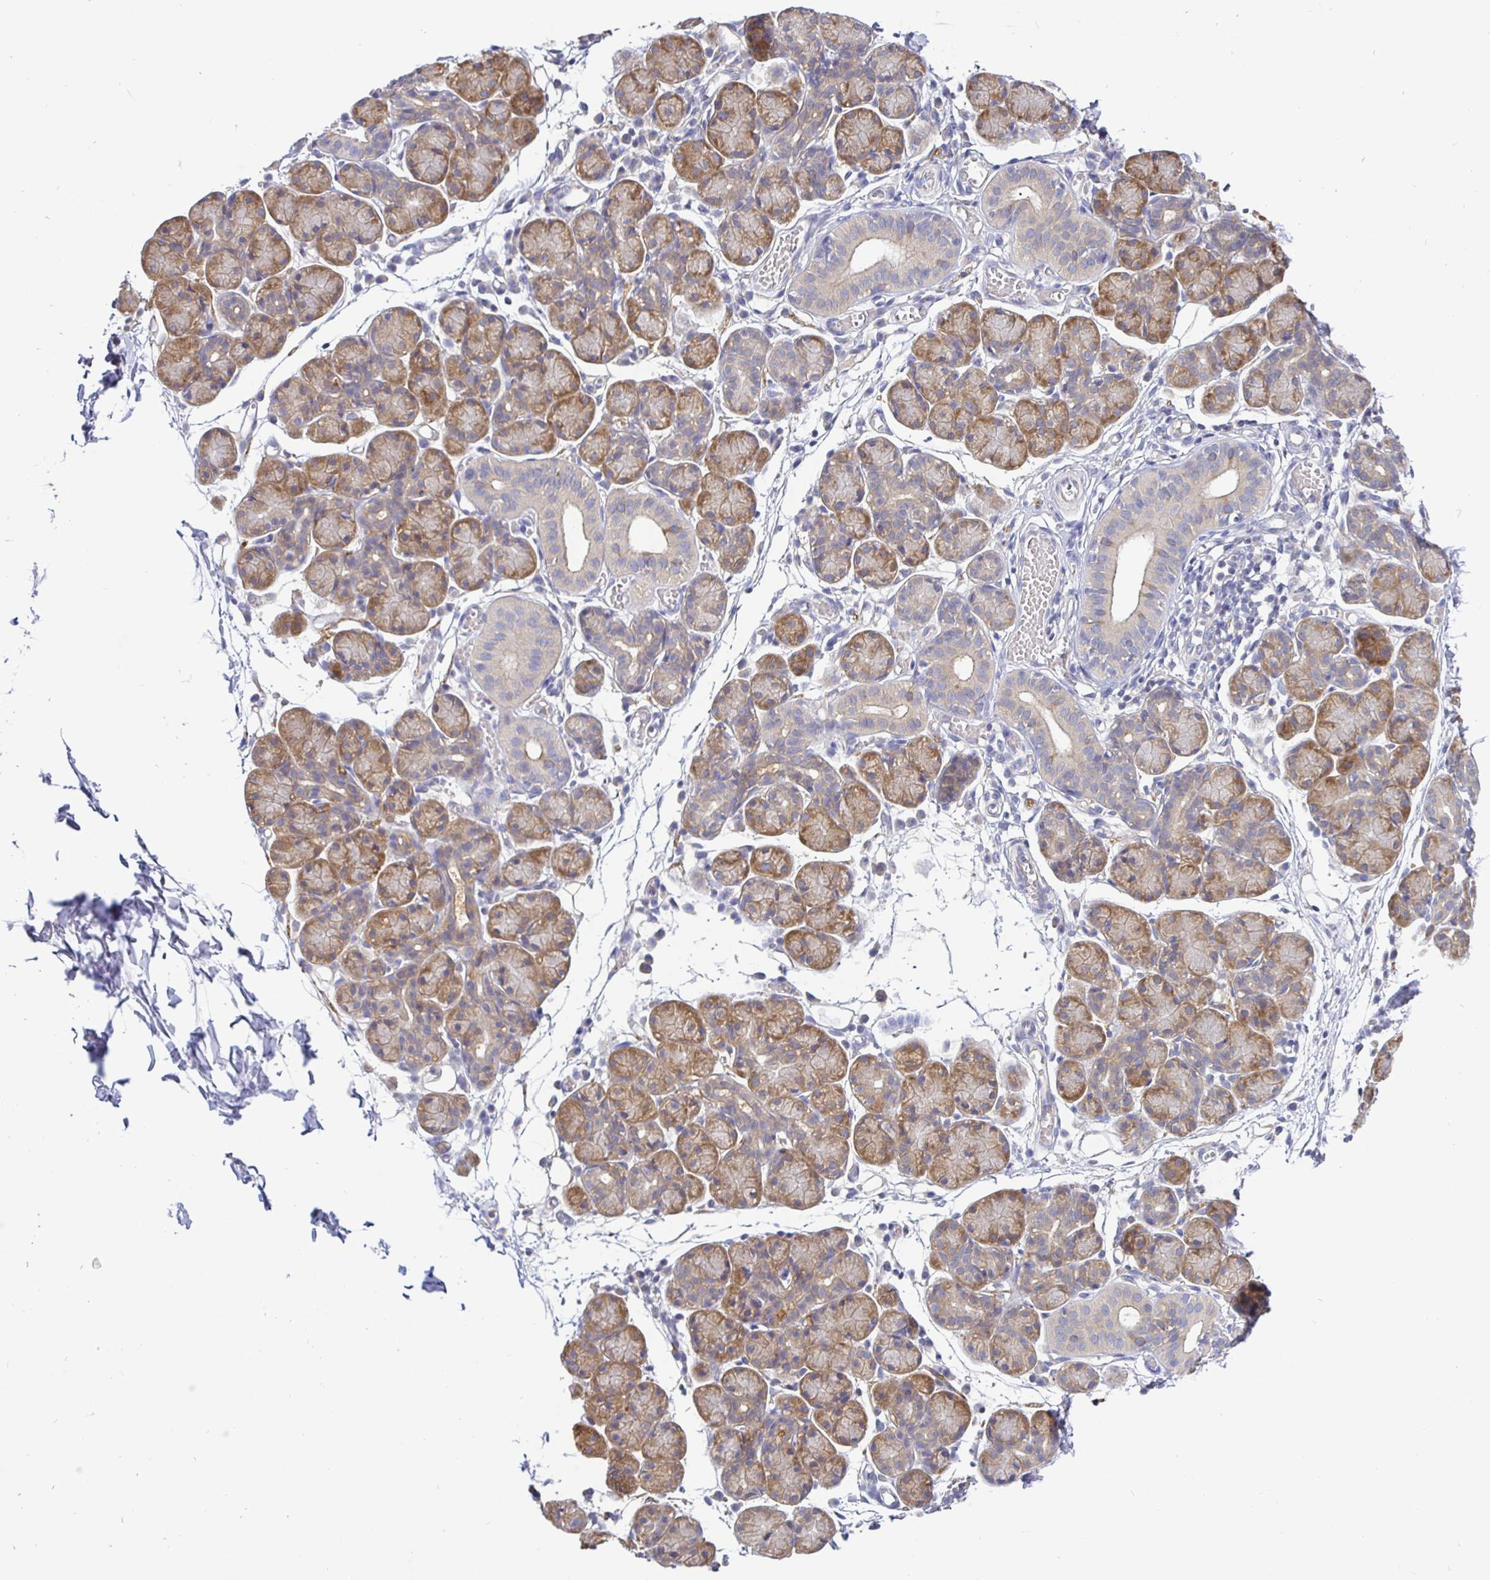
{"staining": {"intensity": "moderate", "quantity": "25%-75%", "location": "cytoplasmic/membranous"}, "tissue": "salivary gland", "cell_type": "Glandular cells", "image_type": "normal", "snomed": [{"axis": "morphology", "description": "Normal tissue, NOS"}, {"axis": "morphology", "description": "Inflammation, NOS"}, {"axis": "topography", "description": "Lymph node"}, {"axis": "topography", "description": "Salivary gland"}], "caption": "Human salivary gland stained for a protein (brown) reveals moderate cytoplasmic/membranous positive positivity in approximately 25%-75% of glandular cells.", "gene": "KIF21A", "patient": {"sex": "male", "age": 3}}